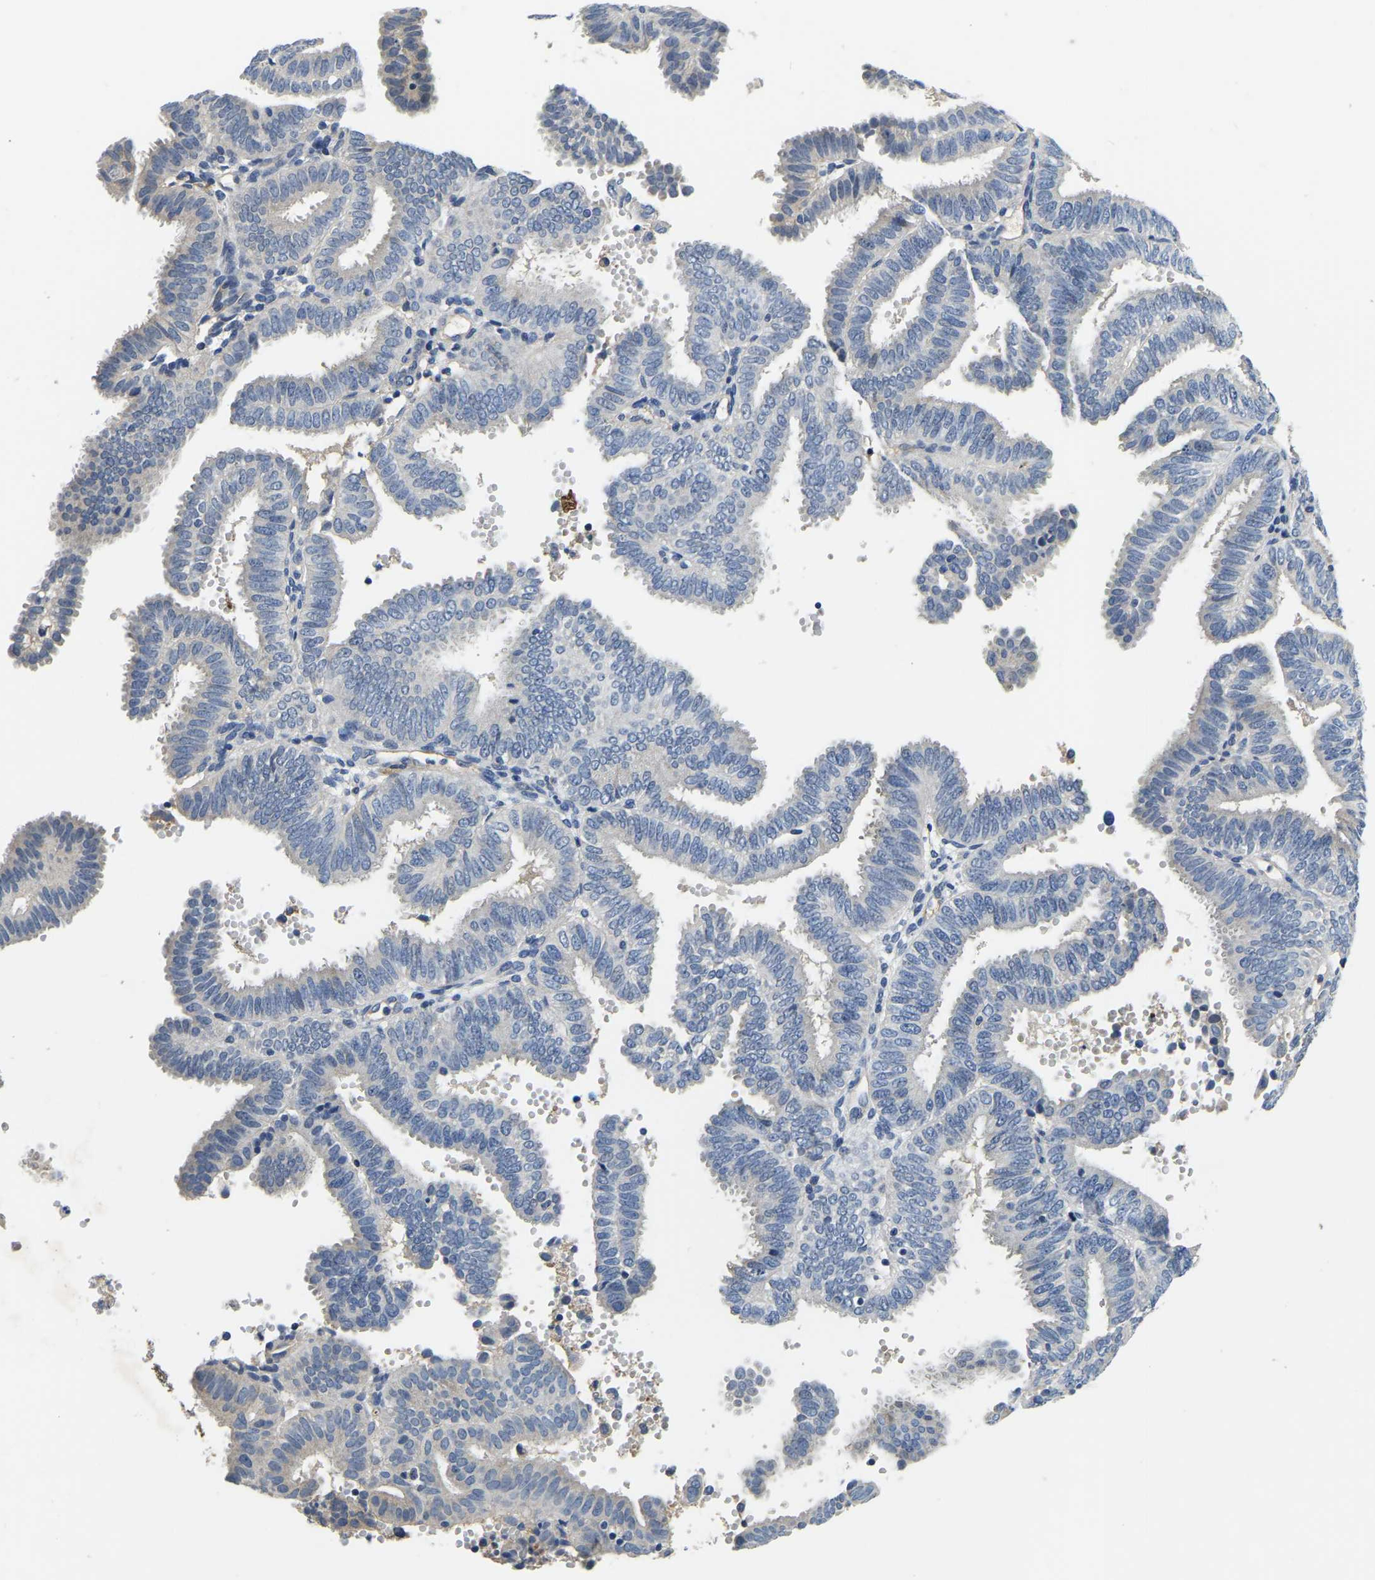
{"staining": {"intensity": "negative", "quantity": "none", "location": "none"}, "tissue": "endometrial cancer", "cell_type": "Tumor cells", "image_type": "cancer", "snomed": [{"axis": "morphology", "description": "Adenocarcinoma, NOS"}, {"axis": "topography", "description": "Endometrium"}], "caption": "High magnification brightfield microscopy of endometrial cancer (adenocarcinoma) stained with DAB (brown) and counterstained with hematoxylin (blue): tumor cells show no significant expression.", "gene": "ITGA2", "patient": {"sex": "female", "age": 58}}